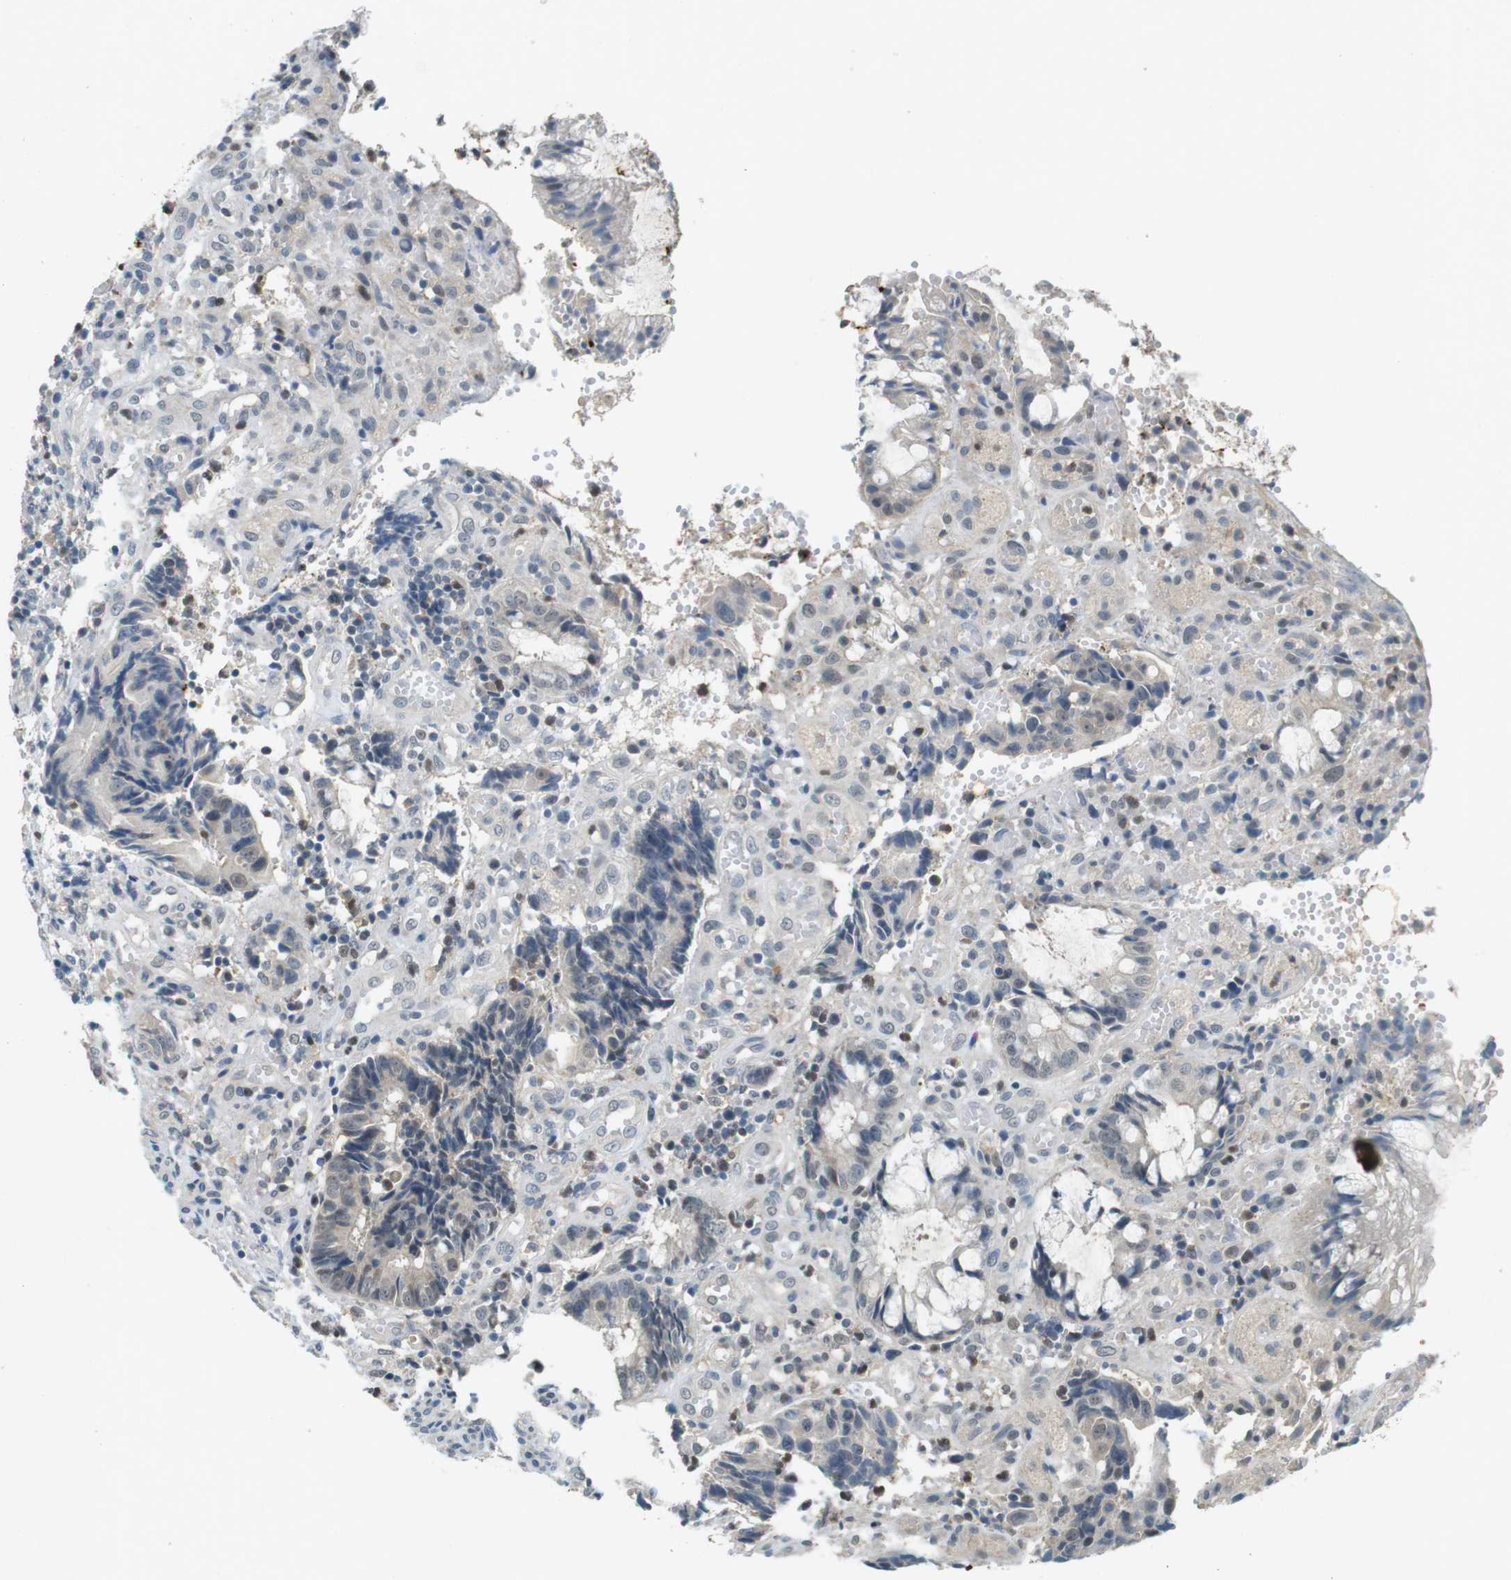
{"staining": {"intensity": "weak", "quantity": "<25%", "location": "nuclear"}, "tissue": "colorectal cancer", "cell_type": "Tumor cells", "image_type": "cancer", "snomed": [{"axis": "morphology", "description": "Adenocarcinoma, NOS"}, {"axis": "topography", "description": "Colon"}], "caption": "Immunohistochemistry photomicrograph of neoplastic tissue: human adenocarcinoma (colorectal) stained with DAB (3,3'-diaminobenzidine) demonstrates no significant protein staining in tumor cells.", "gene": "CDK14", "patient": {"sex": "female", "age": 57}}